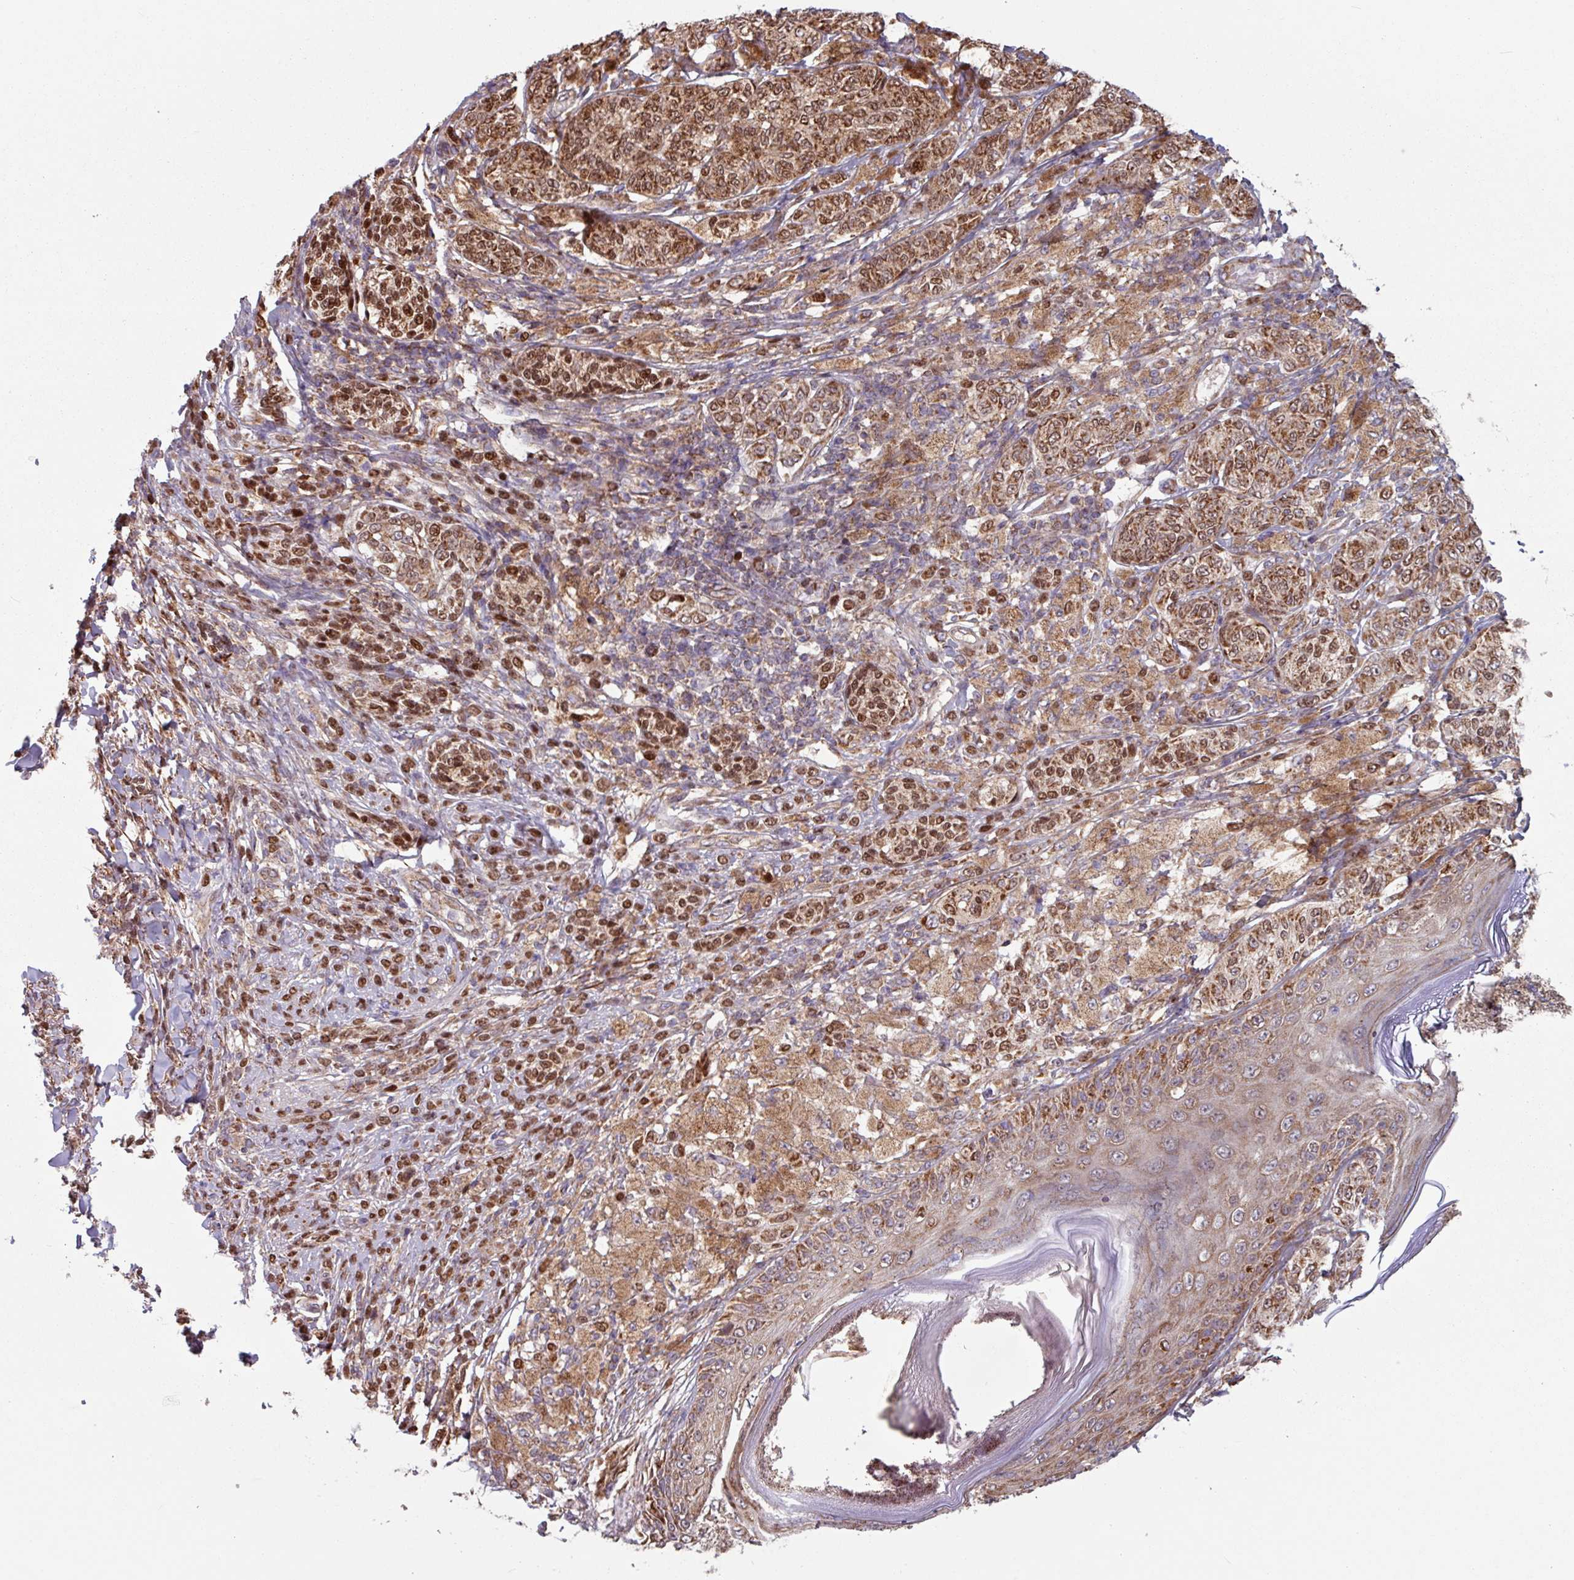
{"staining": {"intensity": "moderate", "quantity": ">75%", "location": "cytoplasmic/membranous,nuclear"}, "tissue": "melanoma", "cell_type": "Tumor cells", "image_type": "cancer", "snomed": [{"axis": "morphology", "description": "Malignant melanoma, NOS"}, {"axis": "topography", "description": "Skin"}], "caption": "There is medium levels of moderate cytoplasmic/membranous and nuclear expression in tumor cells of melanoma, as demonstrated by immunohistochemical staining (brown color).", "gene": "COX7C", "patient": {"sex": "male", "age": 42}}